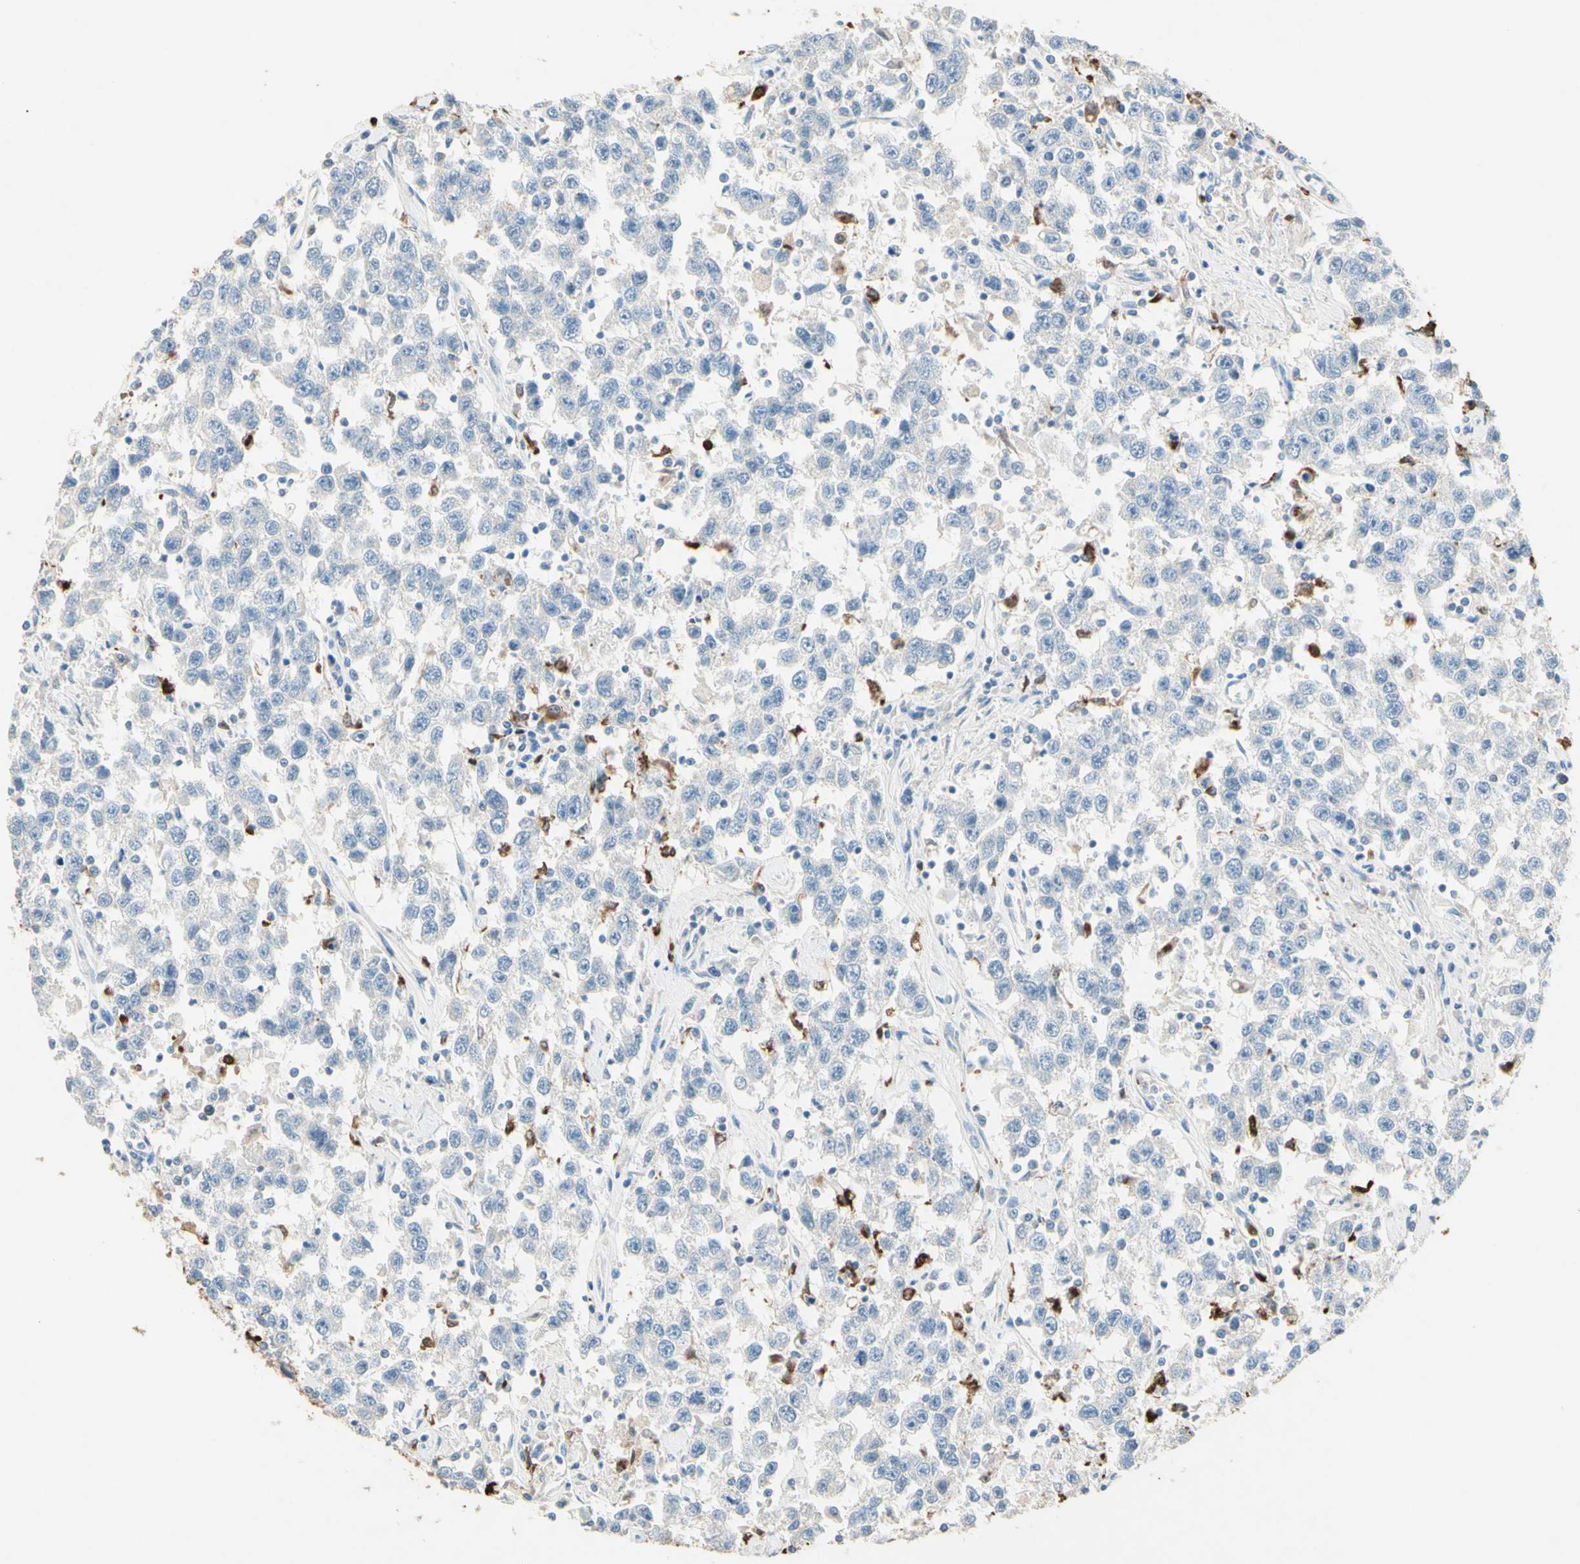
{"staining": {"intensity": "negative", "quantity": "none", "location": "none"}, "tissue": "testis cancer", "cell_type": "Tumor cells", "image_type": "cancer", "snomed": [{"axis": "morphology", "description": "Seminoma, NOS"}, {"axis": "topography", "description": "Testis"}], "caption": "The photomicrograph displays no significant staining in tumor cells of seminoma (testis). (Stains: DAB (3,3'-diaminobenzidine) immunohistochemistry (IHC) with hematoxylin counter stain, Microscopy: brightfield microscopy at high magnification).", "gene": "NFKBIZ", "patient": {"sex": "male", "age": 41}}